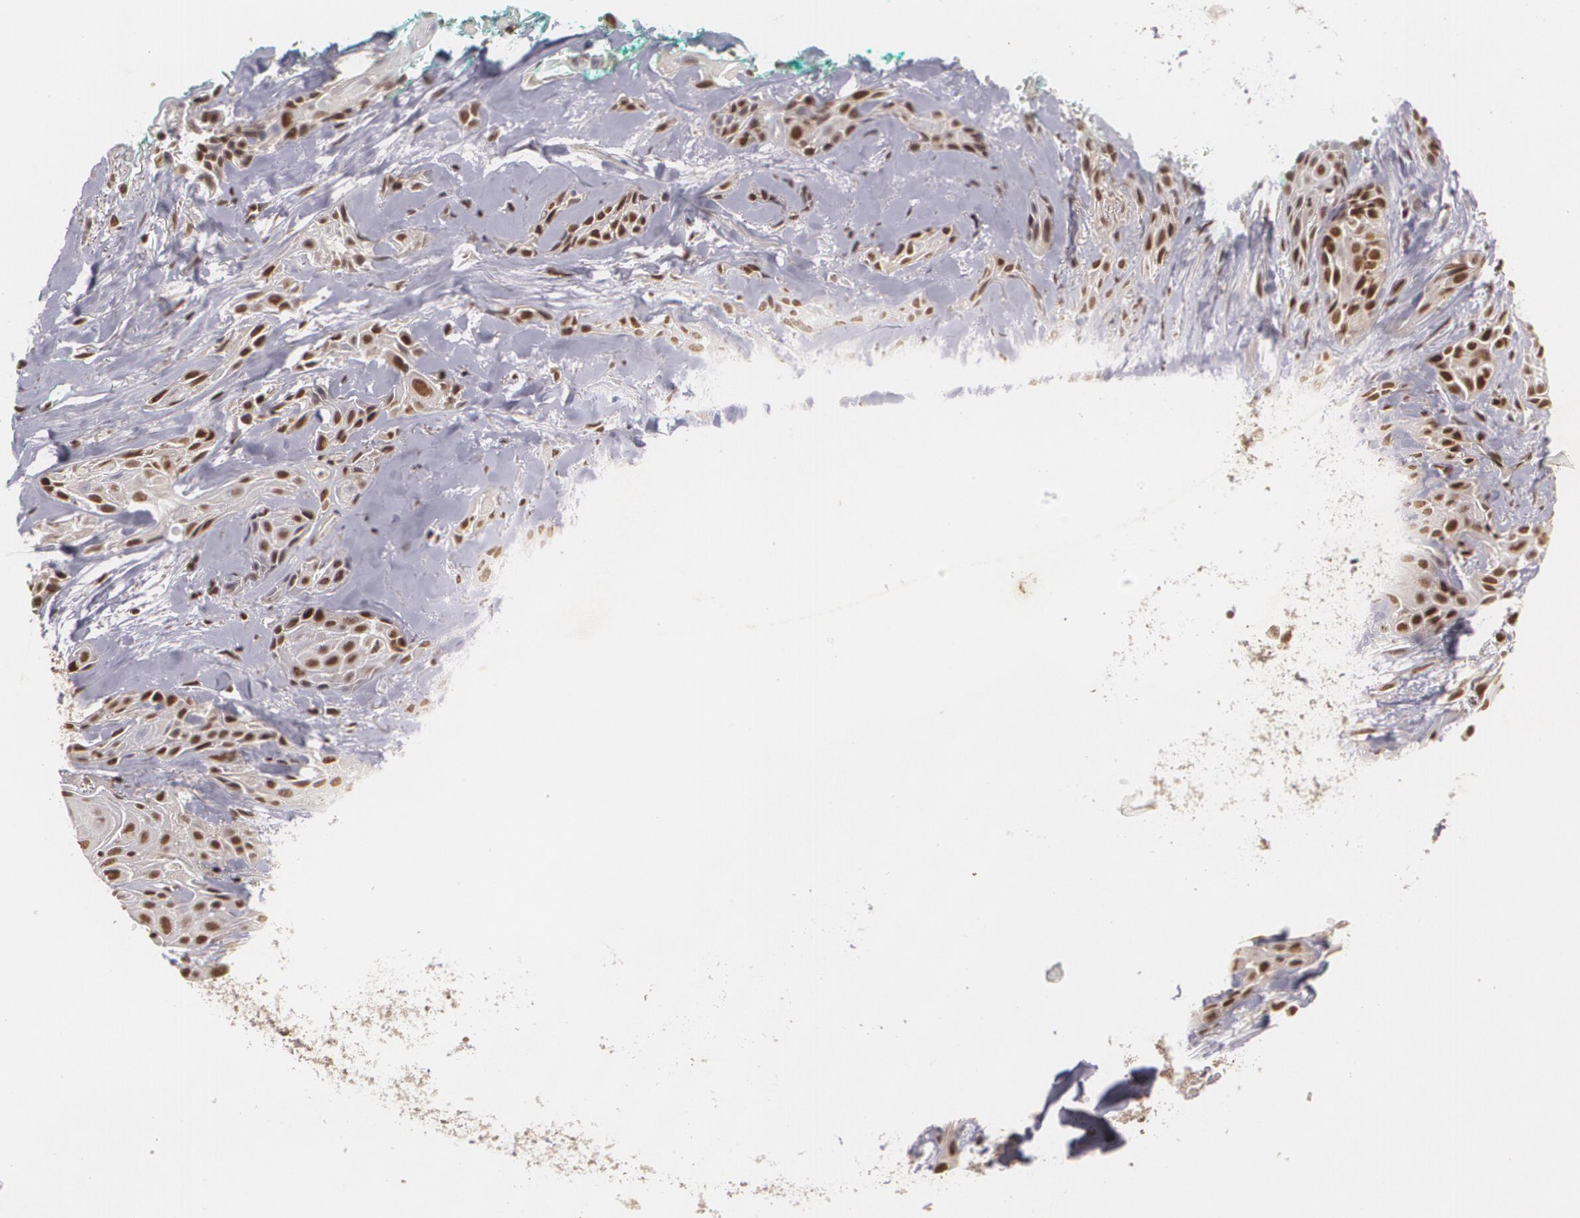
{"staining": {"intensity": "strong", "quantity": ">75%", "location": "nuclear"}, "tissue": "skin cancer", "cell_type": "Tumor cells", "image_type": "cancer", "snomed": [{"axis": "morphology", "description": "Squamous cell carcinoma, NOS"}, {"axis": "topography", "description": "Skin"}, {"axis": "topography", "description": "Anal"}], "caption": "Immunohistochemistry (IHC) staining of skin cancer (squamous cell carcinoma), which reveals high levels of strong nuclear expression in approximately >75% of tumor cells indicating strong nuclear protein positivity. The staining was performed using DAB (brown) for protein detection and nuclei were counterstained in hematoxylin (blue).", "gene": "RXRB", "patient": {"sex": "male", "age": 64}}